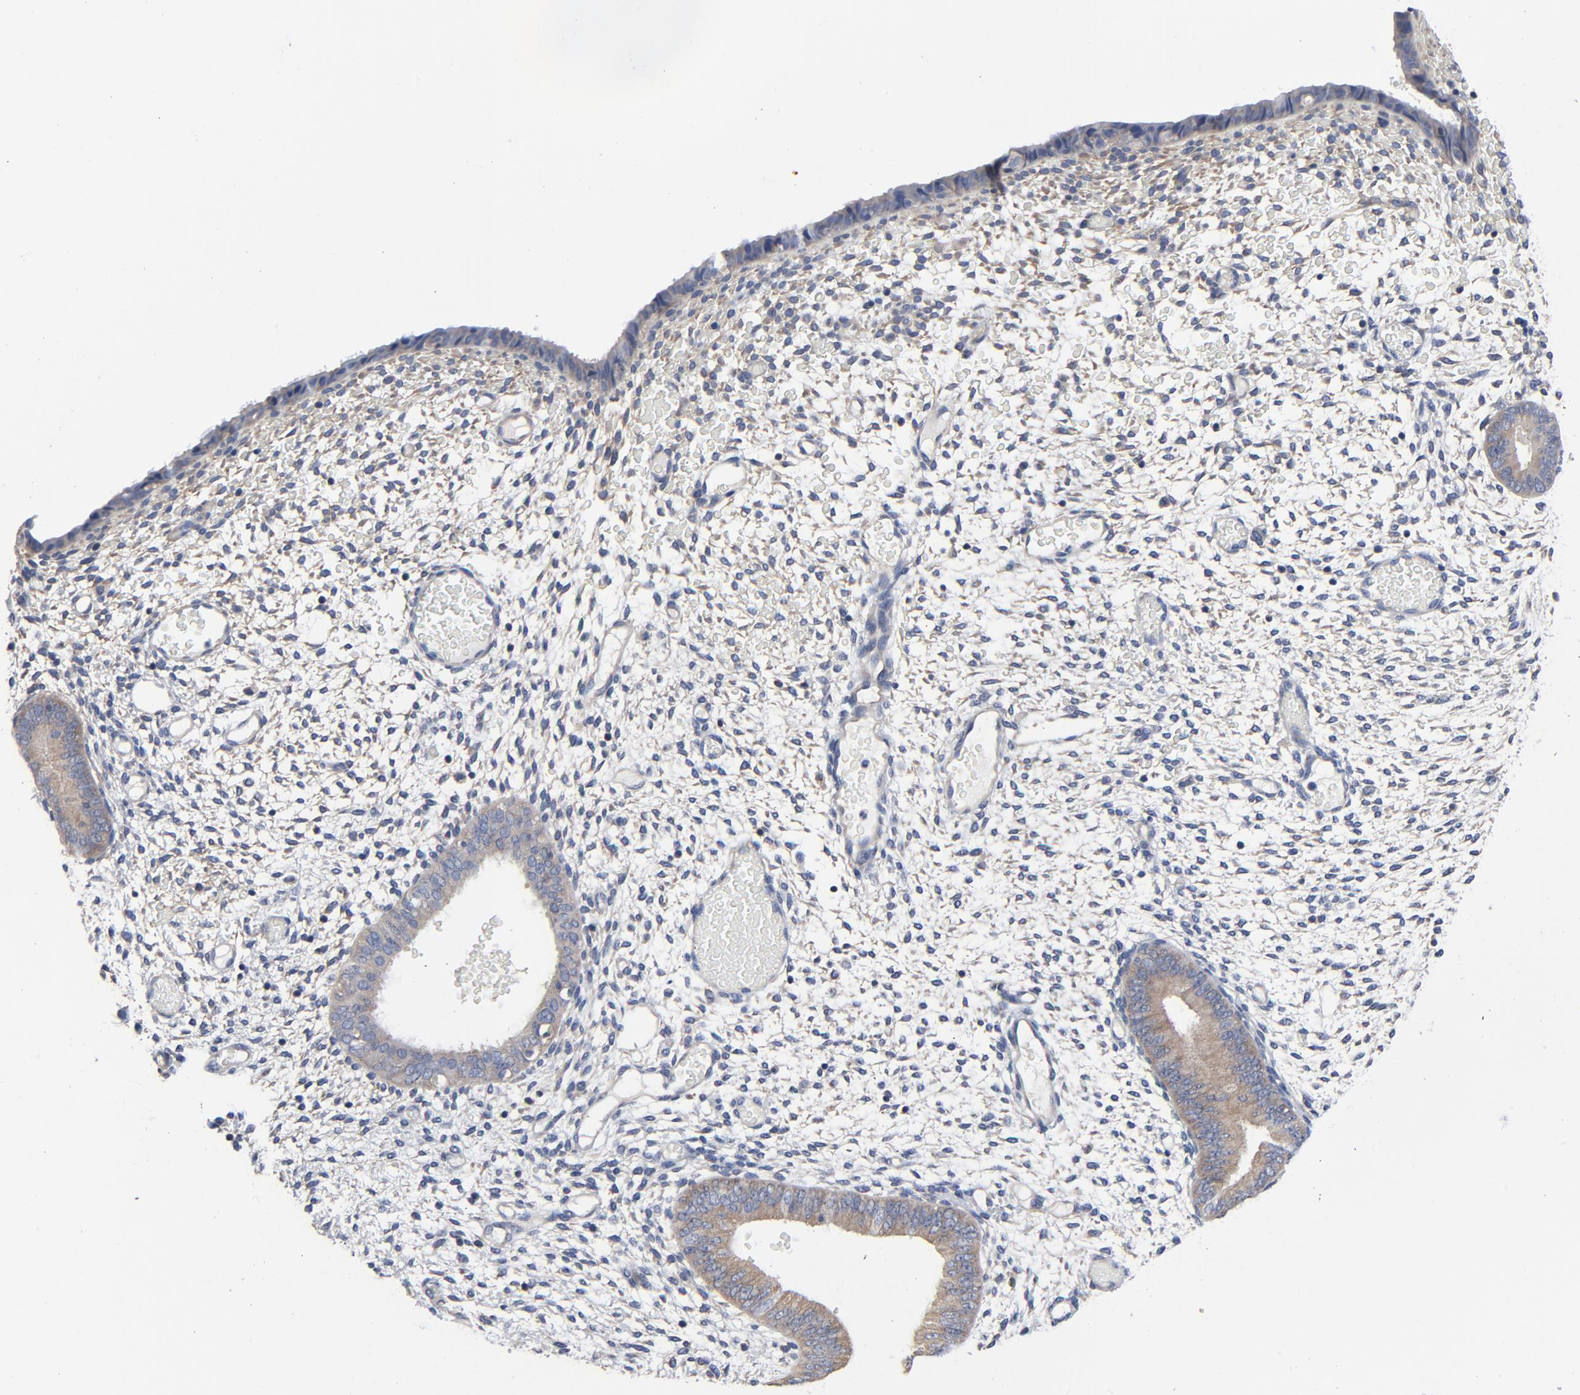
{"staining": {"intensity": "negative", "quantity": "none", "location": "none"}, "tissue": "endometrium", "cell_type": "Cells in endometrial stroma", "image_type": "normal", "snomed": [{"axis": "morphology", "description": "Normal tissue, NOS"}, {"axis": "topography", "description": "Endometrium"}], "caption": "Immunohistochemistry (IHC) of benign endometrium shows no expression in cells in endometrial stroma.", "gene": "DYNLT3", "patient": {"sex": "female", "age": 42}}